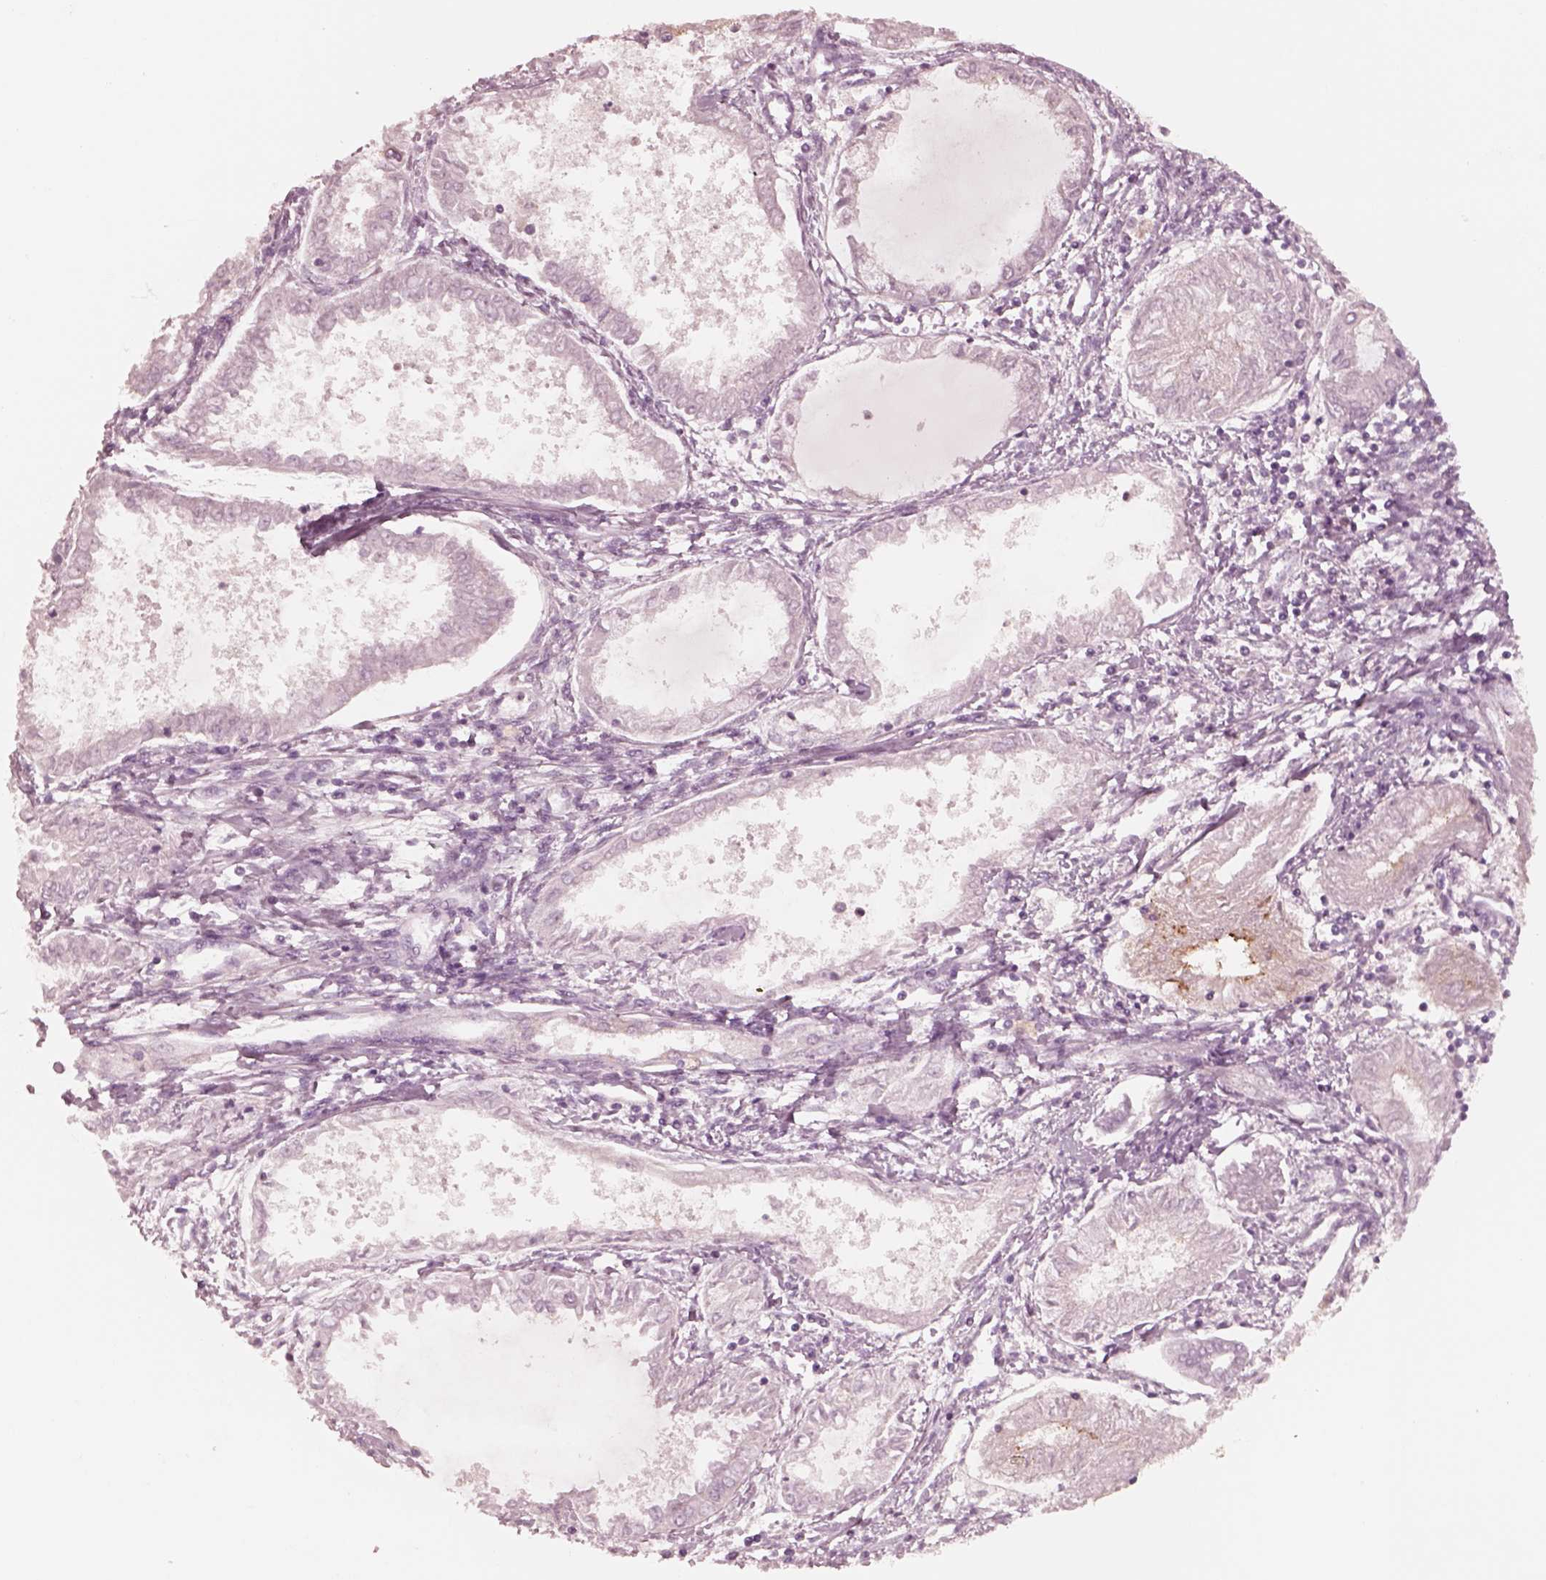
{"staining": {"intensity": "negative", "quantity": "none", "location": "none"}, "tissue": "endometrial cancer", "cell_type": "Tumor cells", "image_type": "cancer", "snomed": [{"axis": "morphology", "description": "Adenocarcinoma, NOS"}, {"axis": "topography", "description": "Endometrium"}], "caption": "Protein analysis of endometrial cancer (adenocarcinoma) reveals no significant staining in tumor cells.", "gene": "DNAAF9", "patient": {"sex": "female", "age": 68}}